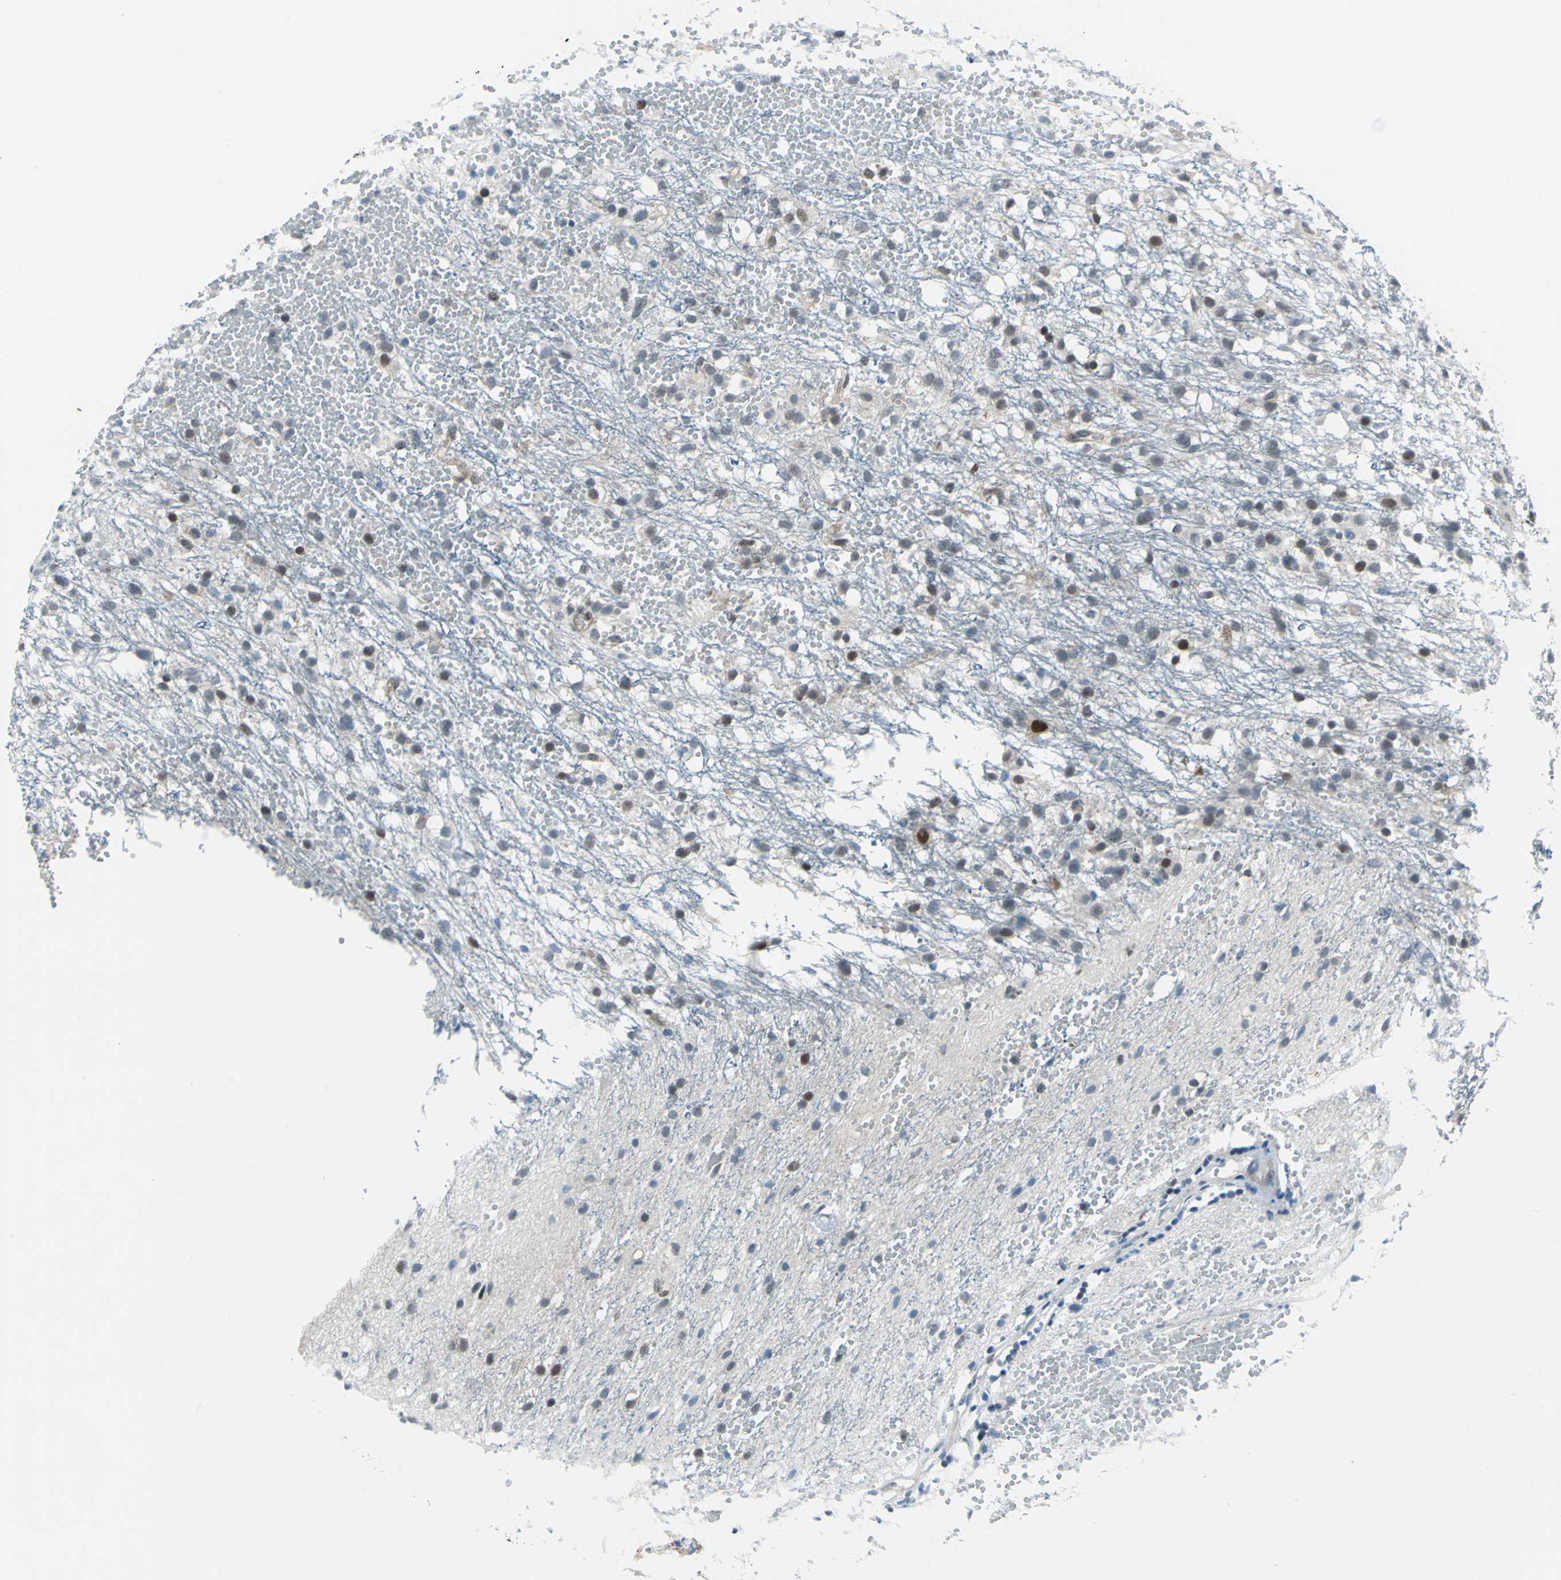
{"staining": {"intensity": "moderate", "quantity": "<25%", "location": "cytoplasmic/membranous,nuclear"}, "tissue": "glioma", "cell_type": "Tumor cells", "image_type": "cancer", "snomed": [{"axis": "morphology", "description": "Glioma, malignant, High grade"}, {"axis": "topography", "description": "Brain"}], "caption": "Malignant glioma (high-grade) stained with DAB (3,3'-diaminobenzidine) IHC displays low levels of moderate cytoplasmic/membranous and nuclear expression in approximately <25% of tumor cells. (brown staining indicates protein expression, while blue staining denotes nuclei).", "gene": "POLR3K", "patient": {"sex": "female", "age": 59}}